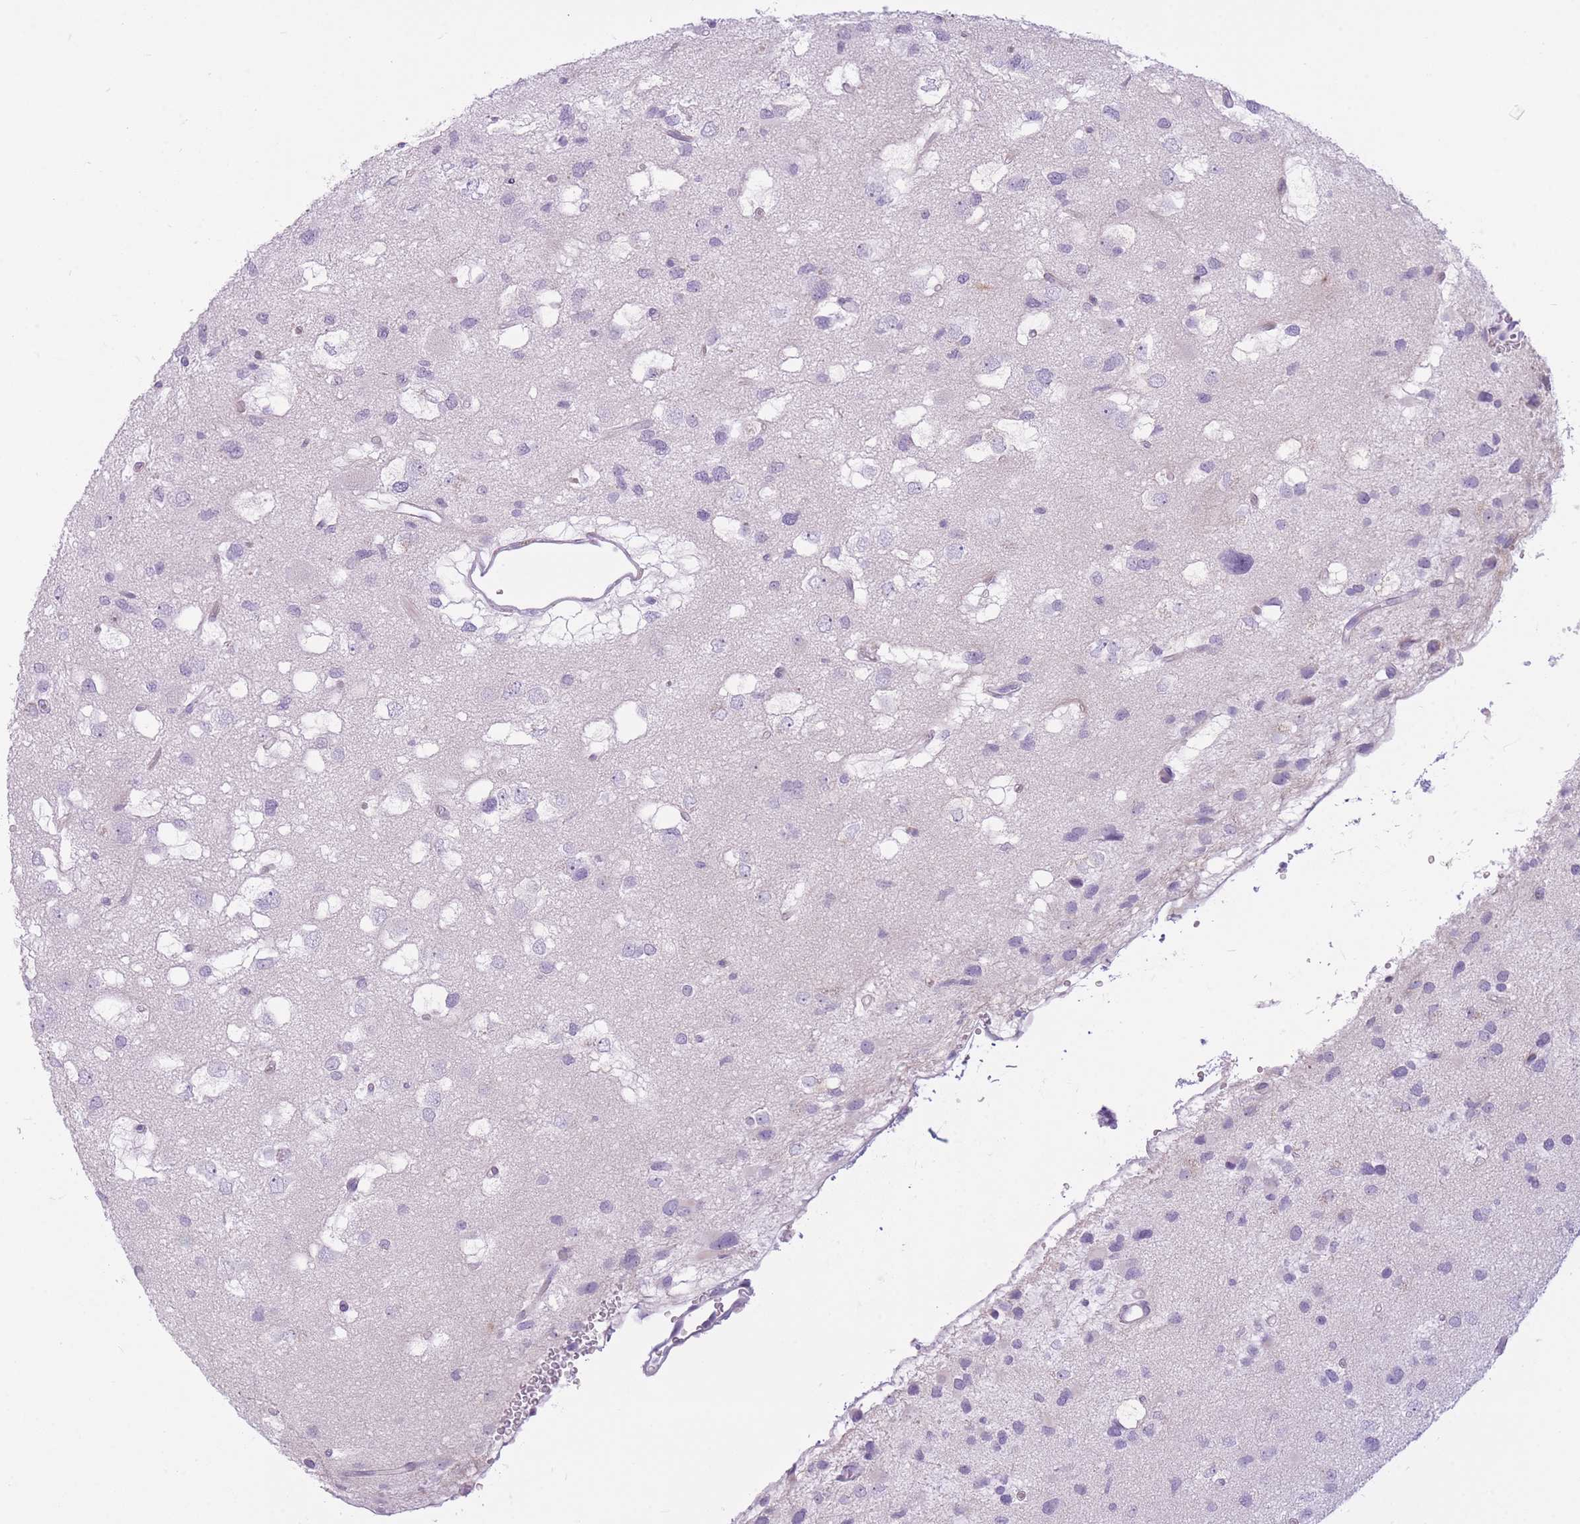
{"staining": {"intensity": "negative", "quantity": "none", "location": "none"}, "tissue": "glioma", "cell_type": "Tumor cells", "image_type": "cancer", "snomed": [{"axis": "morphology", "description": "Glioma, malignant, High grade"}, {"axis": "topography", "description": "Brain"}], "caption": "The image demonstrates no staining of tumor cells in malignant high-grade glioma.", "gene": "GOLGA6D", "patient": {"sex": "male", "age": 53}}